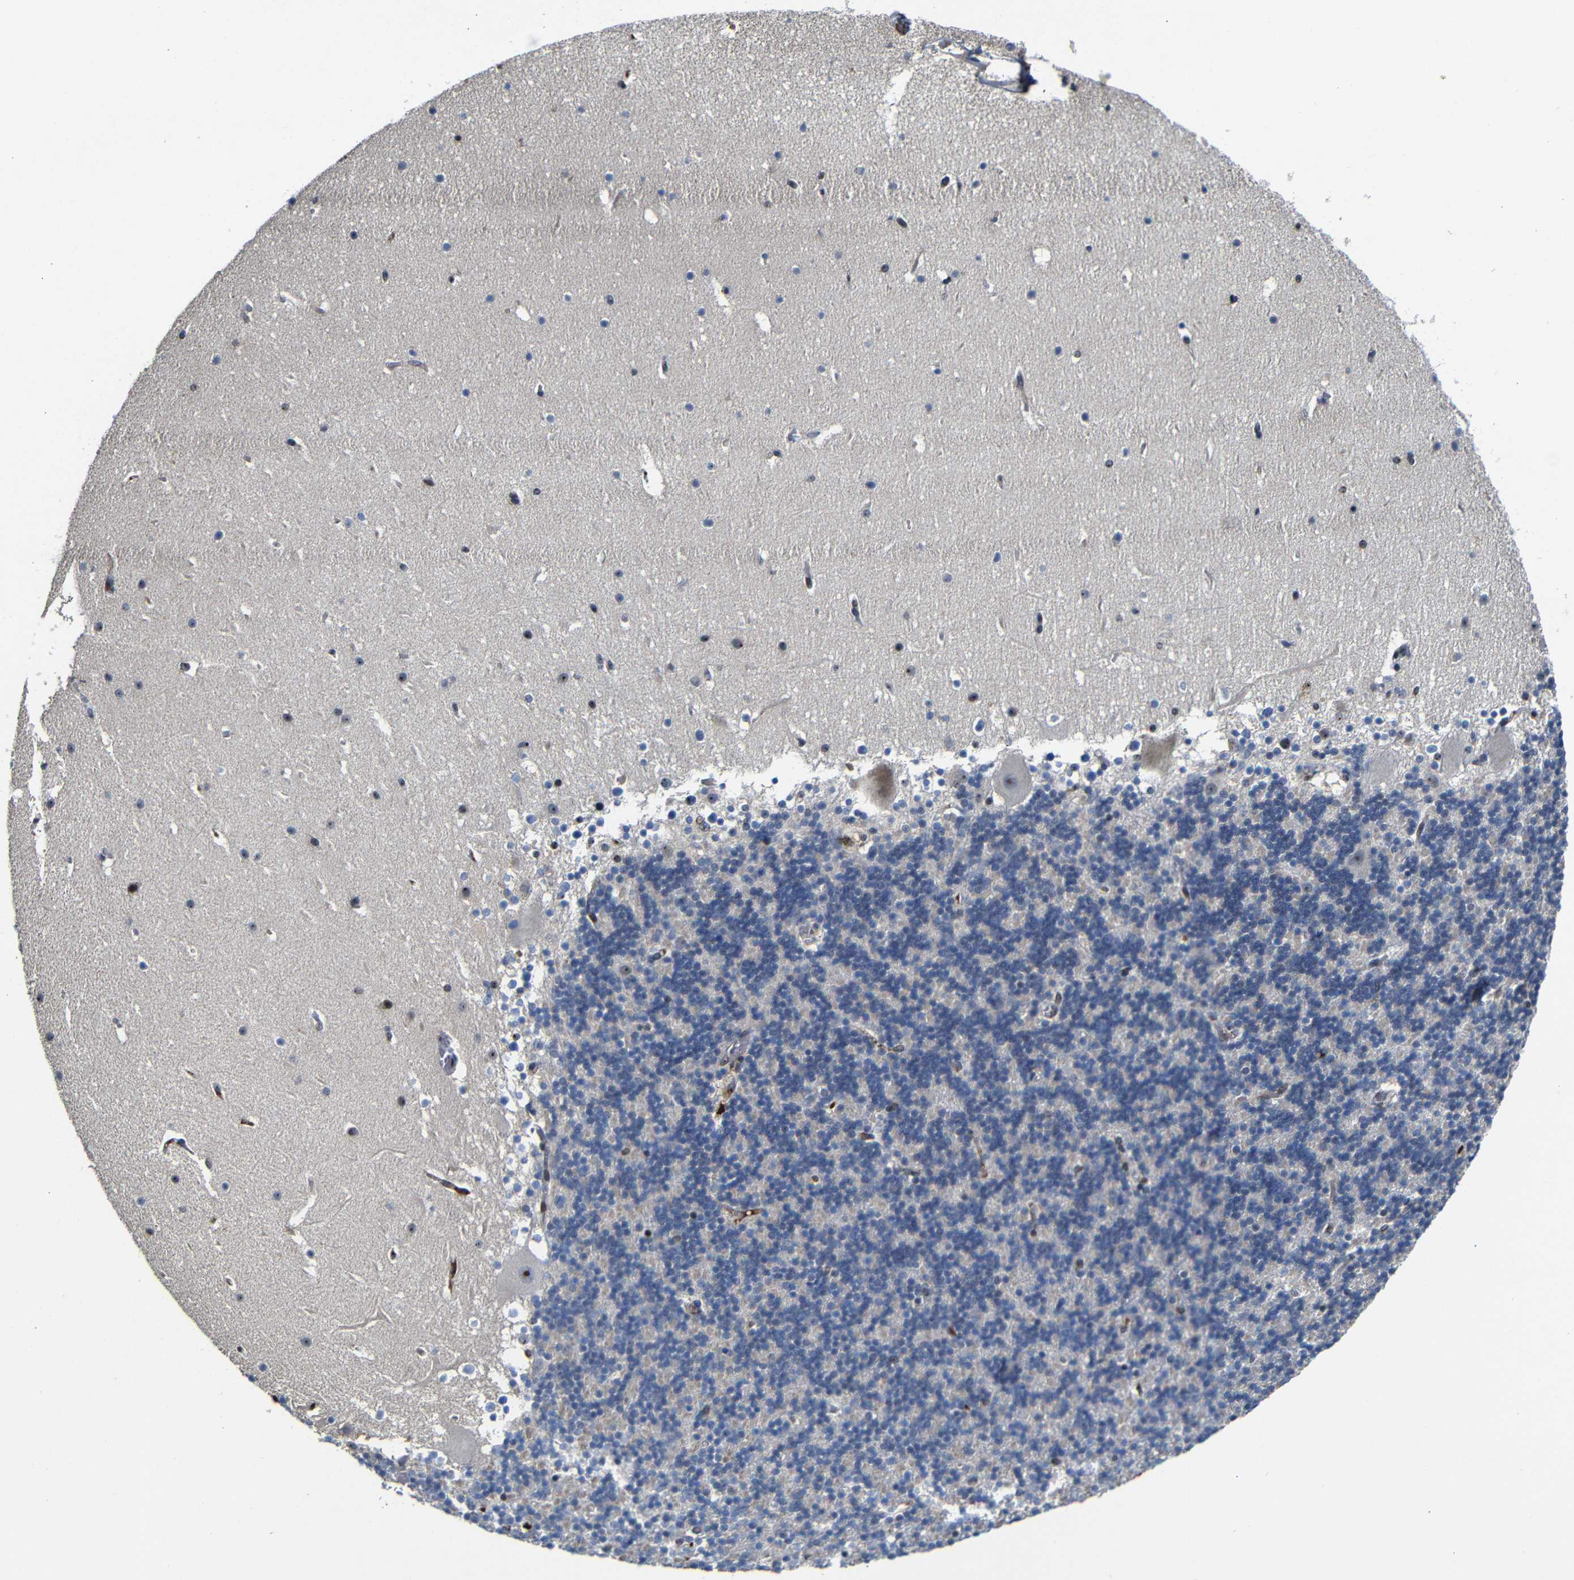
{"staining": {"intensity": "negative", "quantity": "none", "location": "none"}, "tissue": "cerebellum", "cell_type": "Cells in granular layer", "image_type": "normal", "snomed": [{"axis": "morphology", "description": "Normal tissue, NOS"}, {"axis": "topography", "description": "Cerebellum"}], "caption": "Cells in granular layer show no significant protein staining in benign cerebellum. (DAB (3,3'-diaminobenzidine) immunohistochemistry (IHC) visualized using brightfield microscopy, high magnification).", "gene": "MYC", "patient": {"sex": "male", "age": 45}}